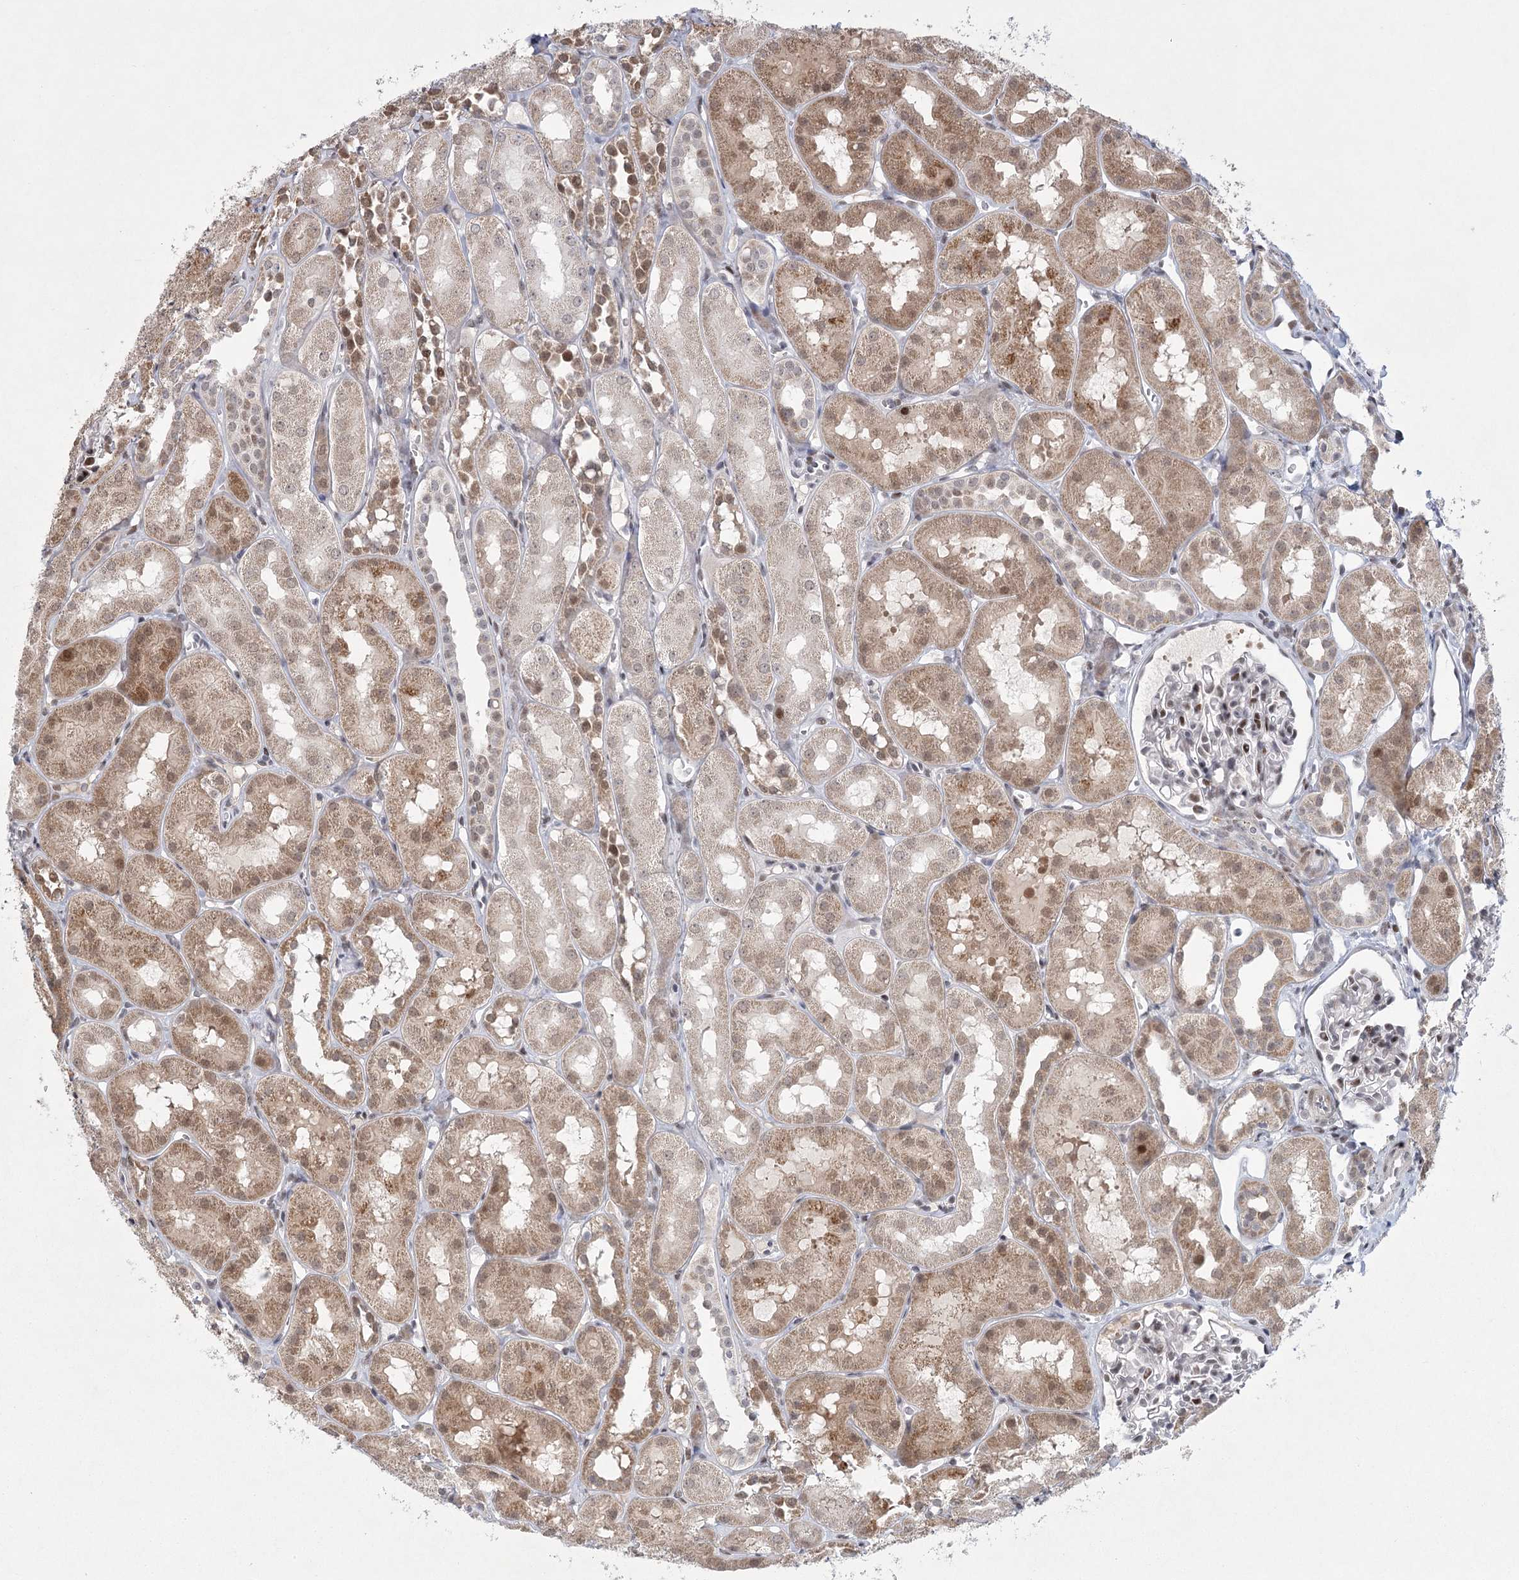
{"staining": {"intensity": "moderate", "quantity": "<25%", "location": "nuclear"}, "tissue": "kidney", "cell_type": "Cells in glomeruli", "image_type": "normal", "snomed": [{"axis": "morphology", "description": "Normal tissue, NOS"}, {"axis": "topography", "description": "Kidney"}, {"axis": "topography", "description": "Urinary bladder"}], "caption": "Protein positivity by immunohistochemistry (IHC) demonstrates moderate nuclear staining in approximately <25% of cells in glomeruli in unremarkable kidney. (IHC, brightfield microscopy, high magnification).", "gene": "CIB4", "patient": {"sex": "male", "age": 16}}